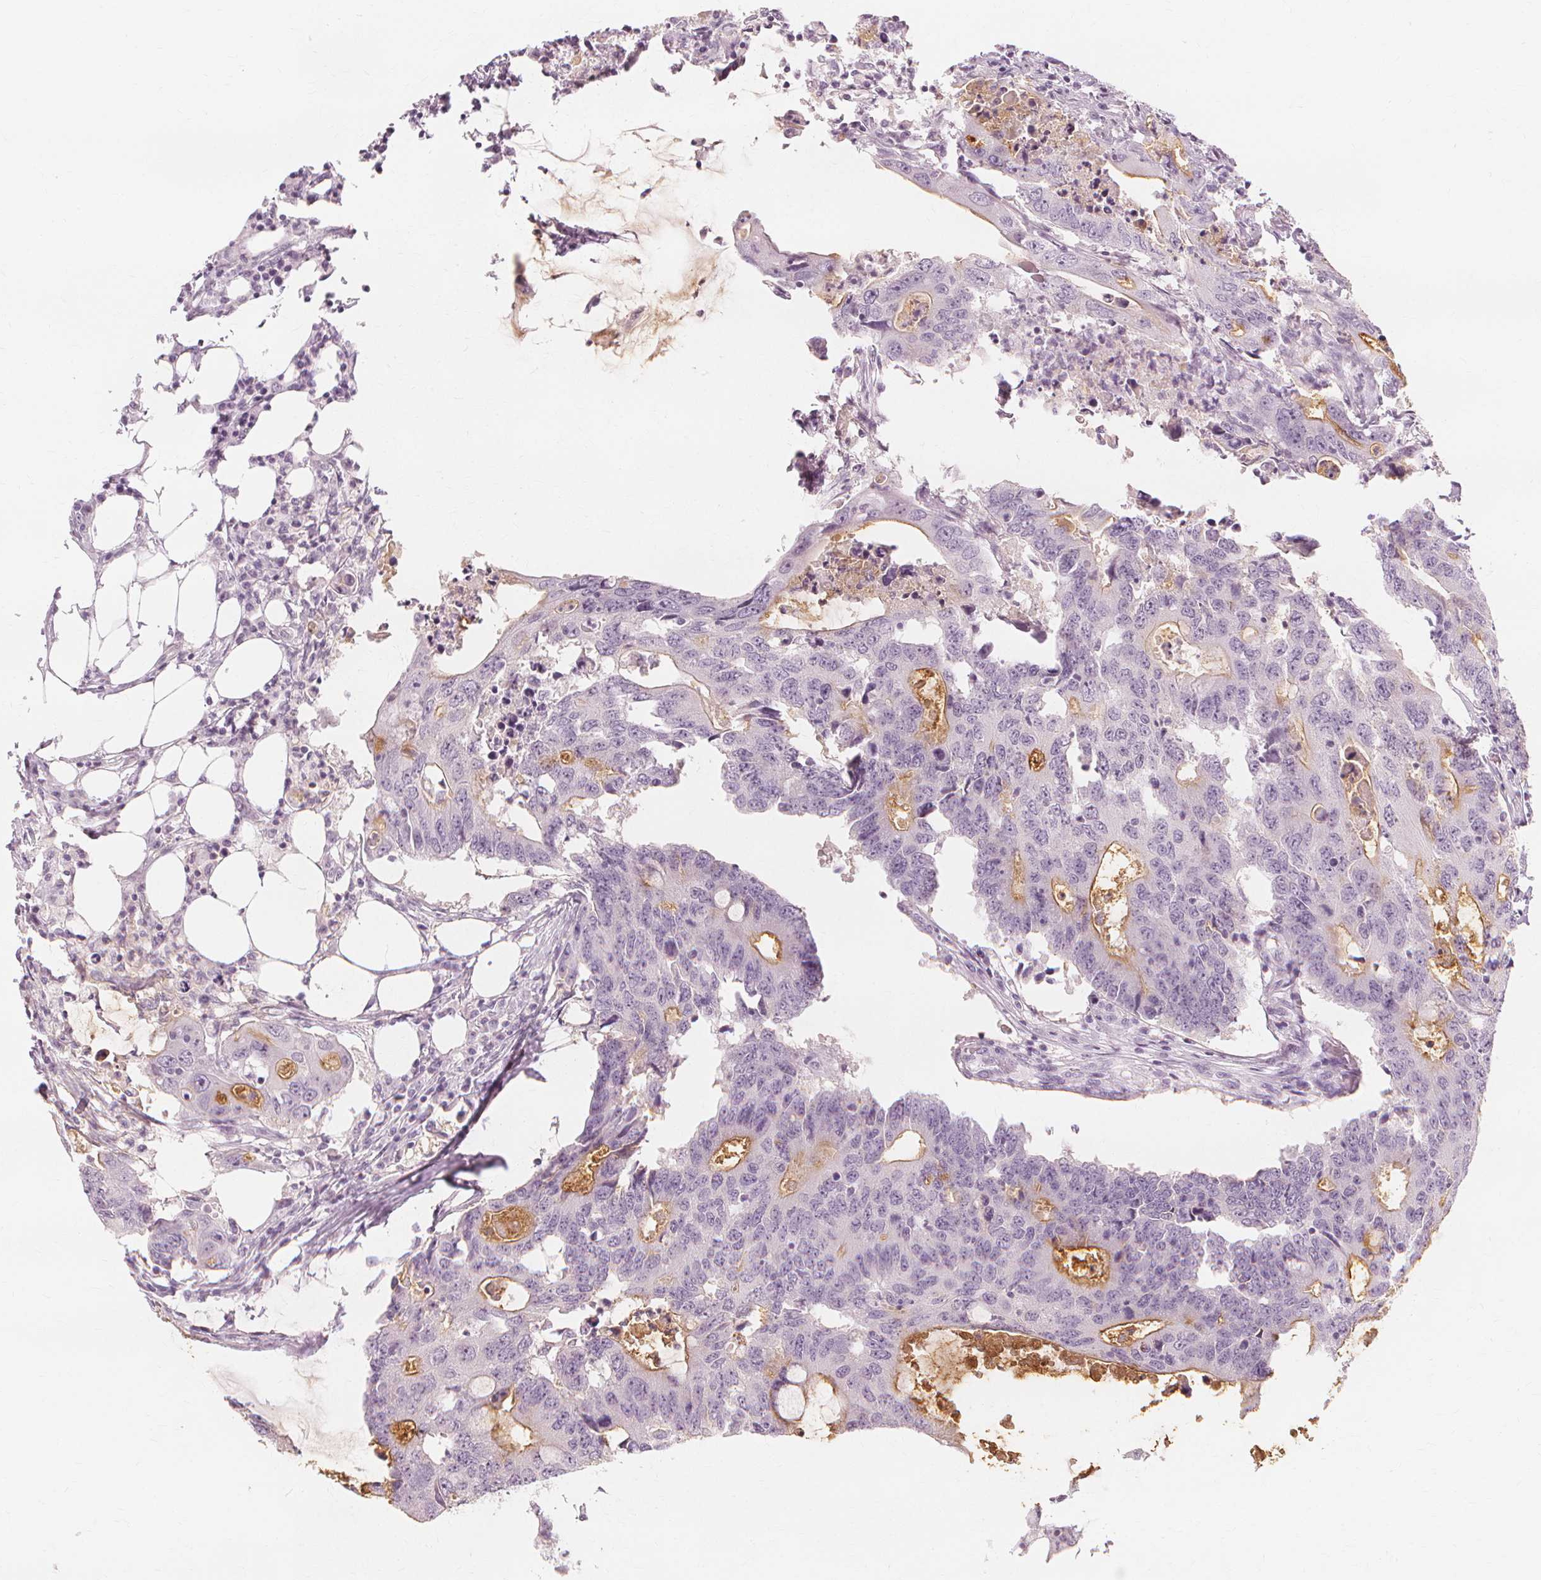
{"staining": {"intensity": "moderate", "quantity": "<25%", "location": "cytoplasmic/membranous"}, "tissue": "colorectal cancer", "cell_type": "Tumor cells", "image_type": "cancer", "snomed": [{"axis": "morphology", "description": "Adenocarcinoma, NOS"}, {"axis": "topography", "description": "Colon"}], "caption": "Immunohistochemical staining of colorectal cancer (adenocarcinoma) demonstrates low levels of moderate cytoplasmic/membranous protein positivity in approximately <25% of tumor cells. The staining was performed using DAB (3,3'-diaminobenzidine), with brown indicating positive protein expression. Nuclei are stained blue with hematoxylin.", "gene": "MUC12", "patient": {"sex": "male", "age": 71}}